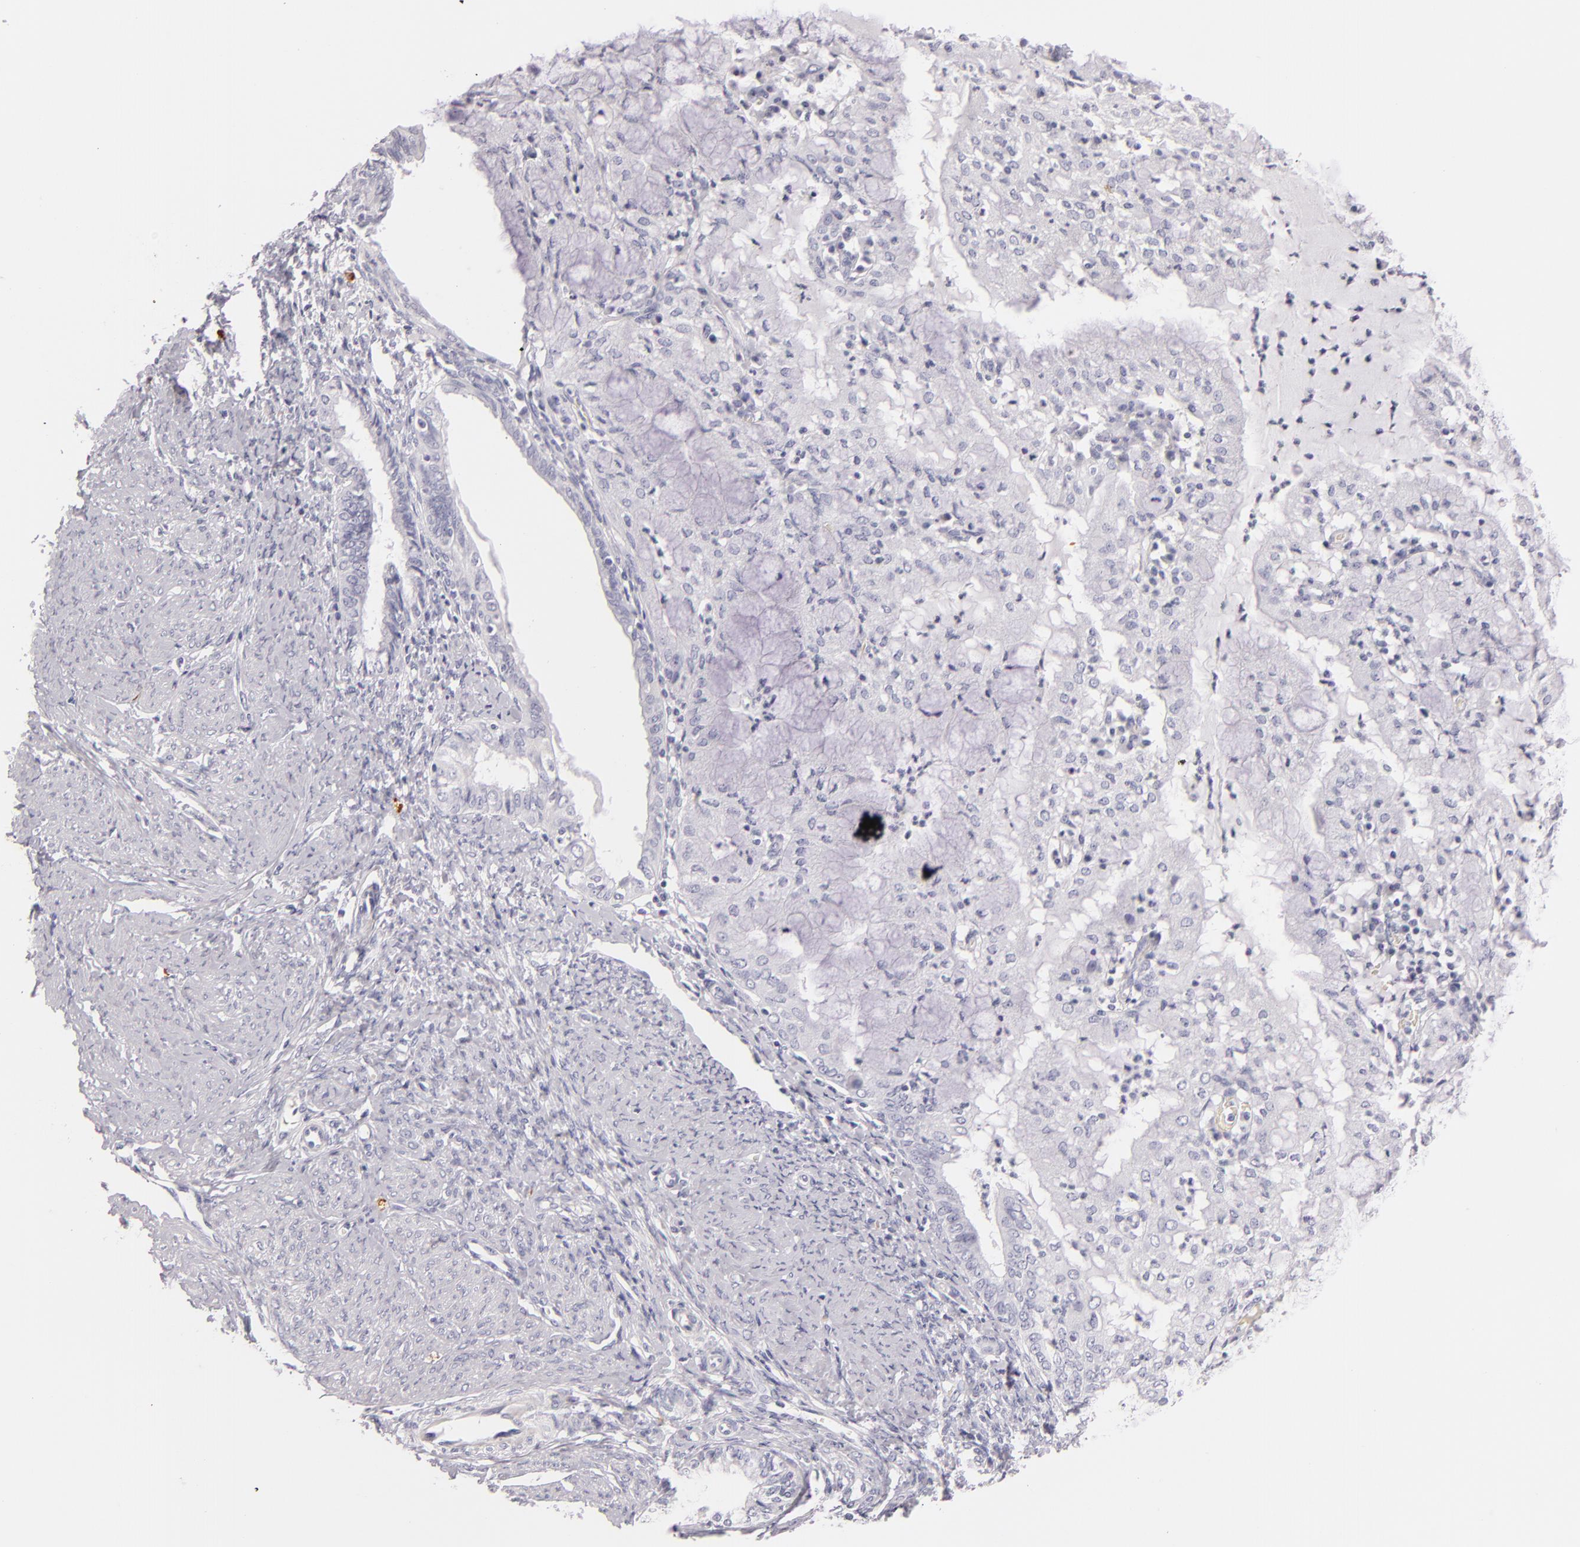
{"staining": {"intensity": "negative", "quantity": "none", "location": "none"}, "tissue": "endometrial cancer", "cell_type": "Tumor cells", "image_type": "cancer", "snomed": [{"axis": "morphology", "description": "Adenocarcinoma, NOS"}, {"axis": "topography", "description": "Endometrium"}], "caption": "Immunohistochemistry (IHC) image of neoplastic tissue: human adenocarcinoma (endometrial) stained with DAB reveals no significant protein staining in tumor cells.", "gene": "TPSD1", "patient": {"sex": "female", "age": 63}}